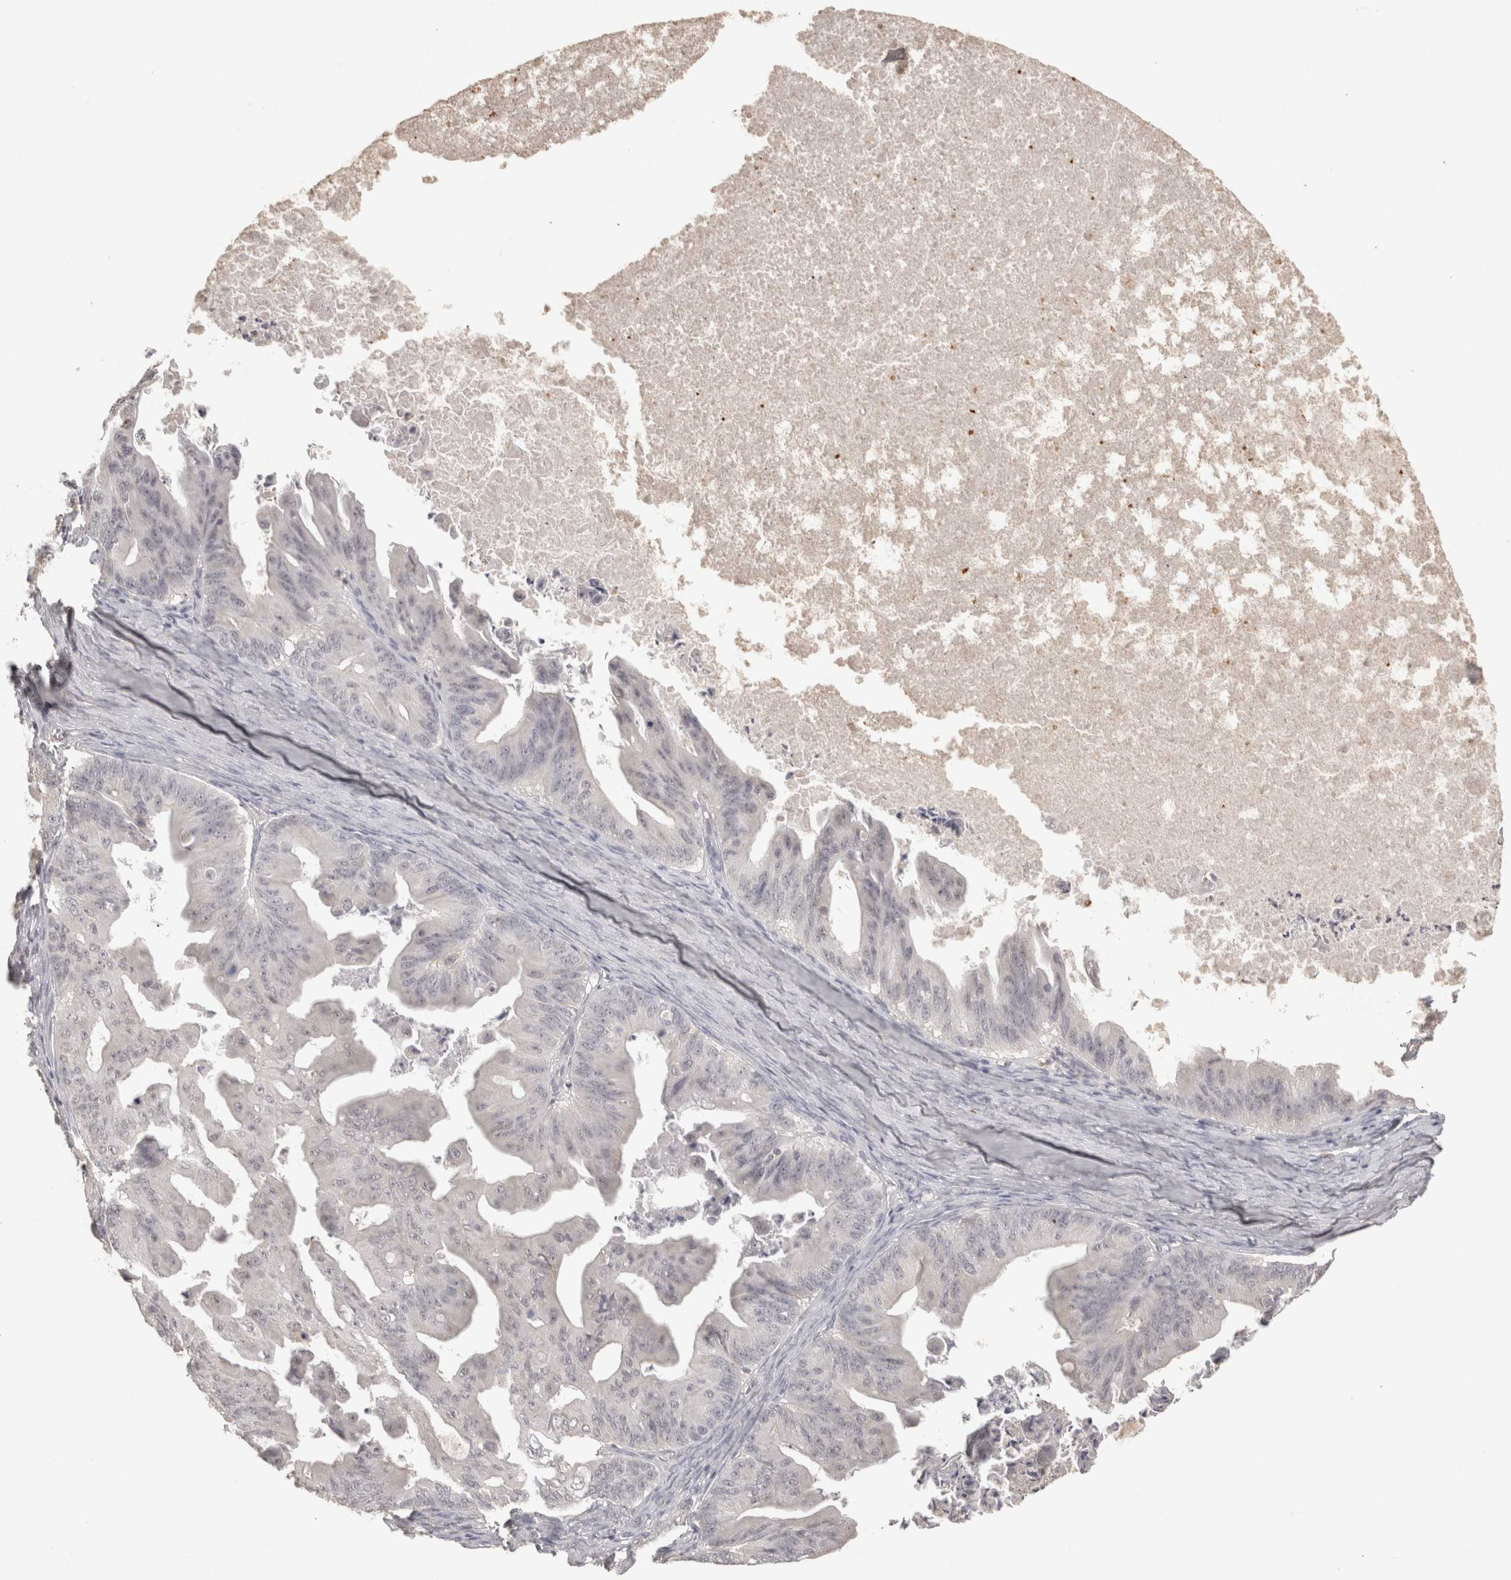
{"staining": {"intensity": "negative", "quantity": "none", "location": "none"}, "tissue": "ovarian cancer", "cell_type": "Tumor cells", "image_type": "cancer", "snomed": [{"axis": "morphology", "description": "Cystadenocarcinoma, mucinous, NOS"}, {"axis": "topography", "description": "Ovary"}], "caption": "A photomicrograph of human ovarian cancer is negative for staining in tumor cells.", "gene": "HAVCR2", "patient": {"sex": "female", "age": 37}}